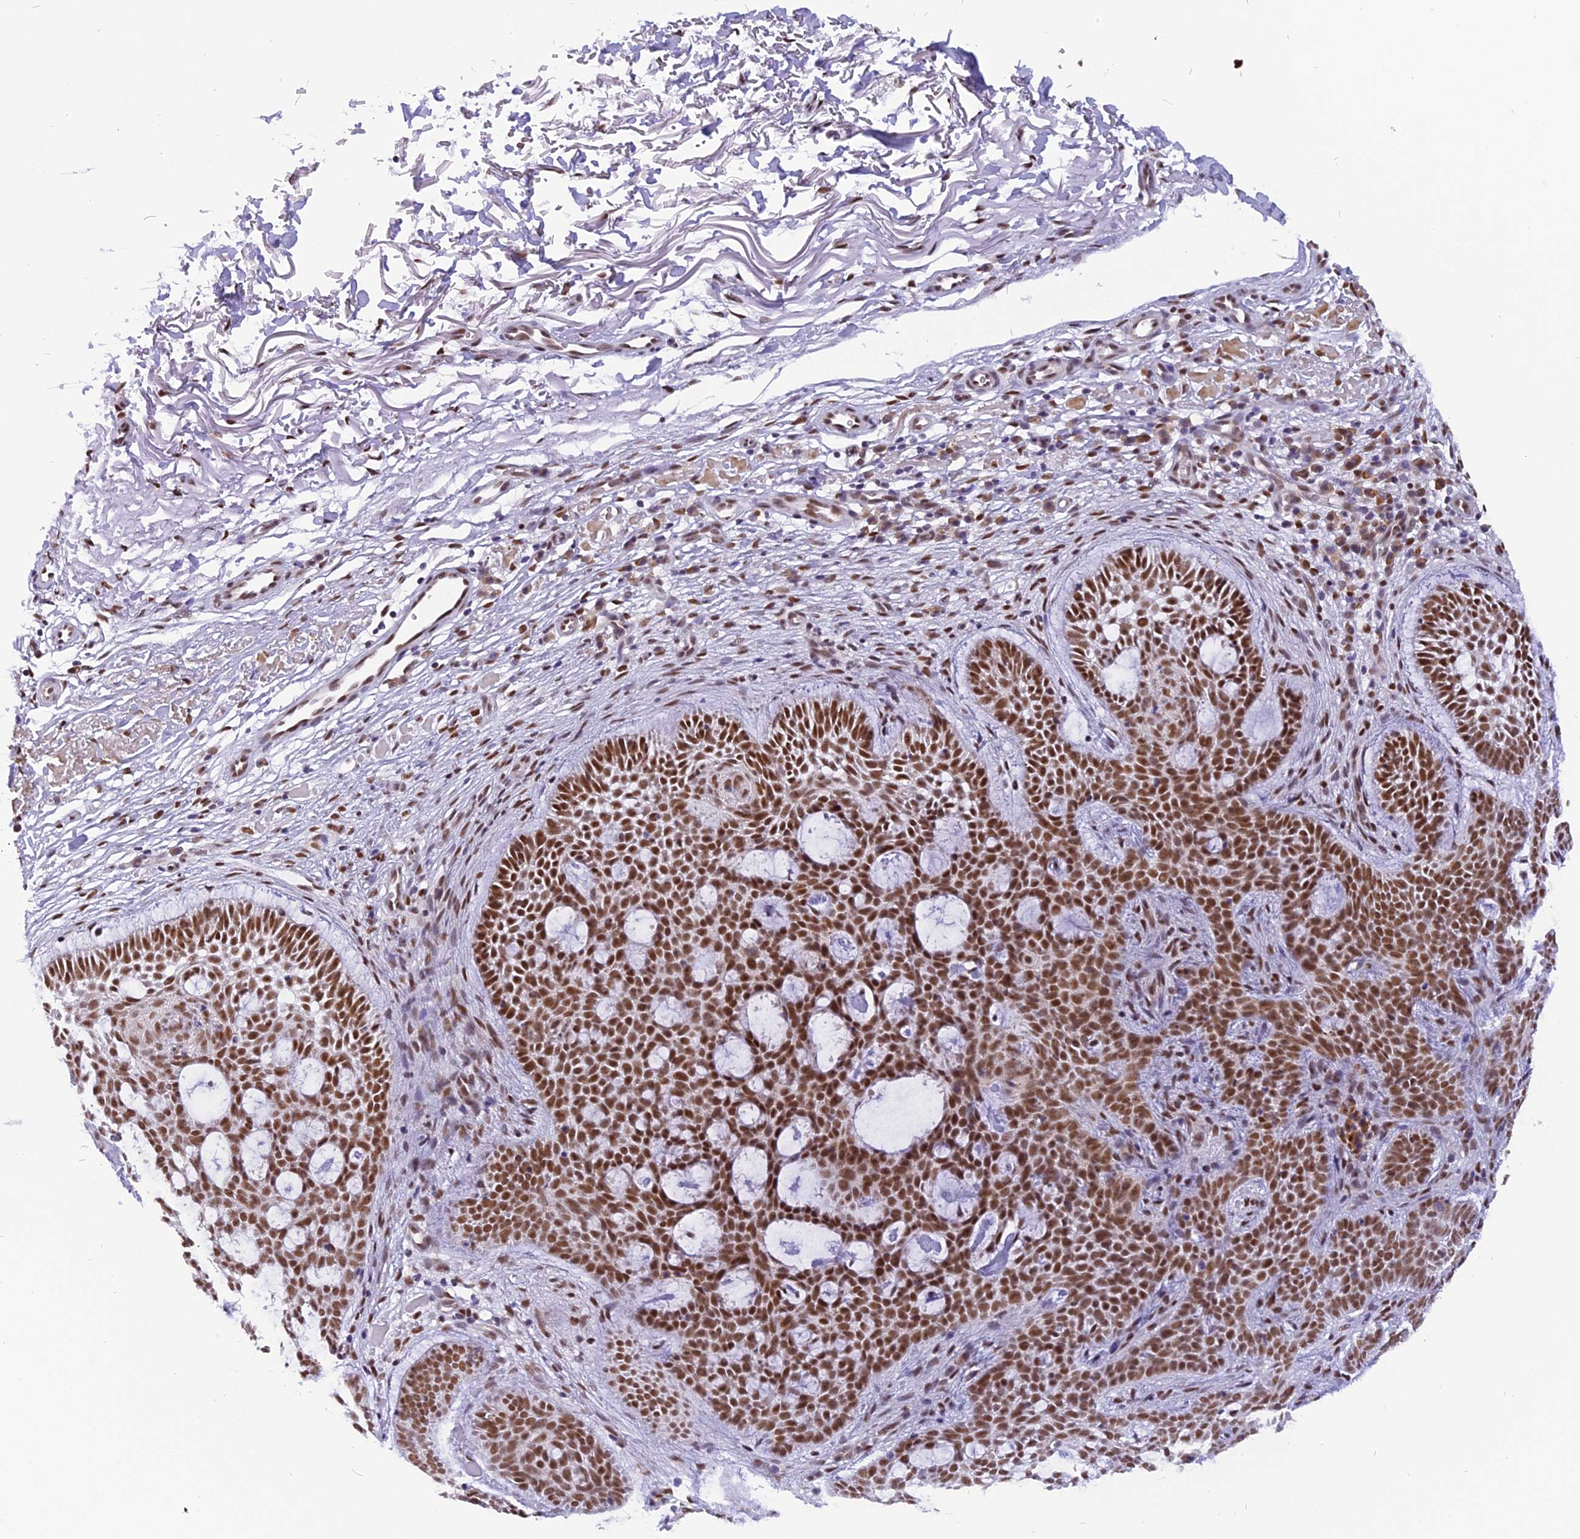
{"staining": {"intensity": "strong", "quantity": ">75%", "location": "nuclear"}, "tissue": "skin cancer", "cell_type": "Tumor cells", "image_type": "cancer", "snomed": [{"axis": "morphology", "description": "Basal cell carcinoma"}, {"axis": "topography", "description": "Skin"}], "caption": "An immunohistochemistry (IHC) photomicrograph of tumor tissue is shown. Protein staining in brown highlights strong nuclear positivity in skin basal cell carcinoma within tumor cells. (DAB (3,3'-diaminobenzidine) = brown stain, brightfield microscopy at high magnification).", "gene": "IRF2BP1", "patient": {"sex": "male", "age": 85}}